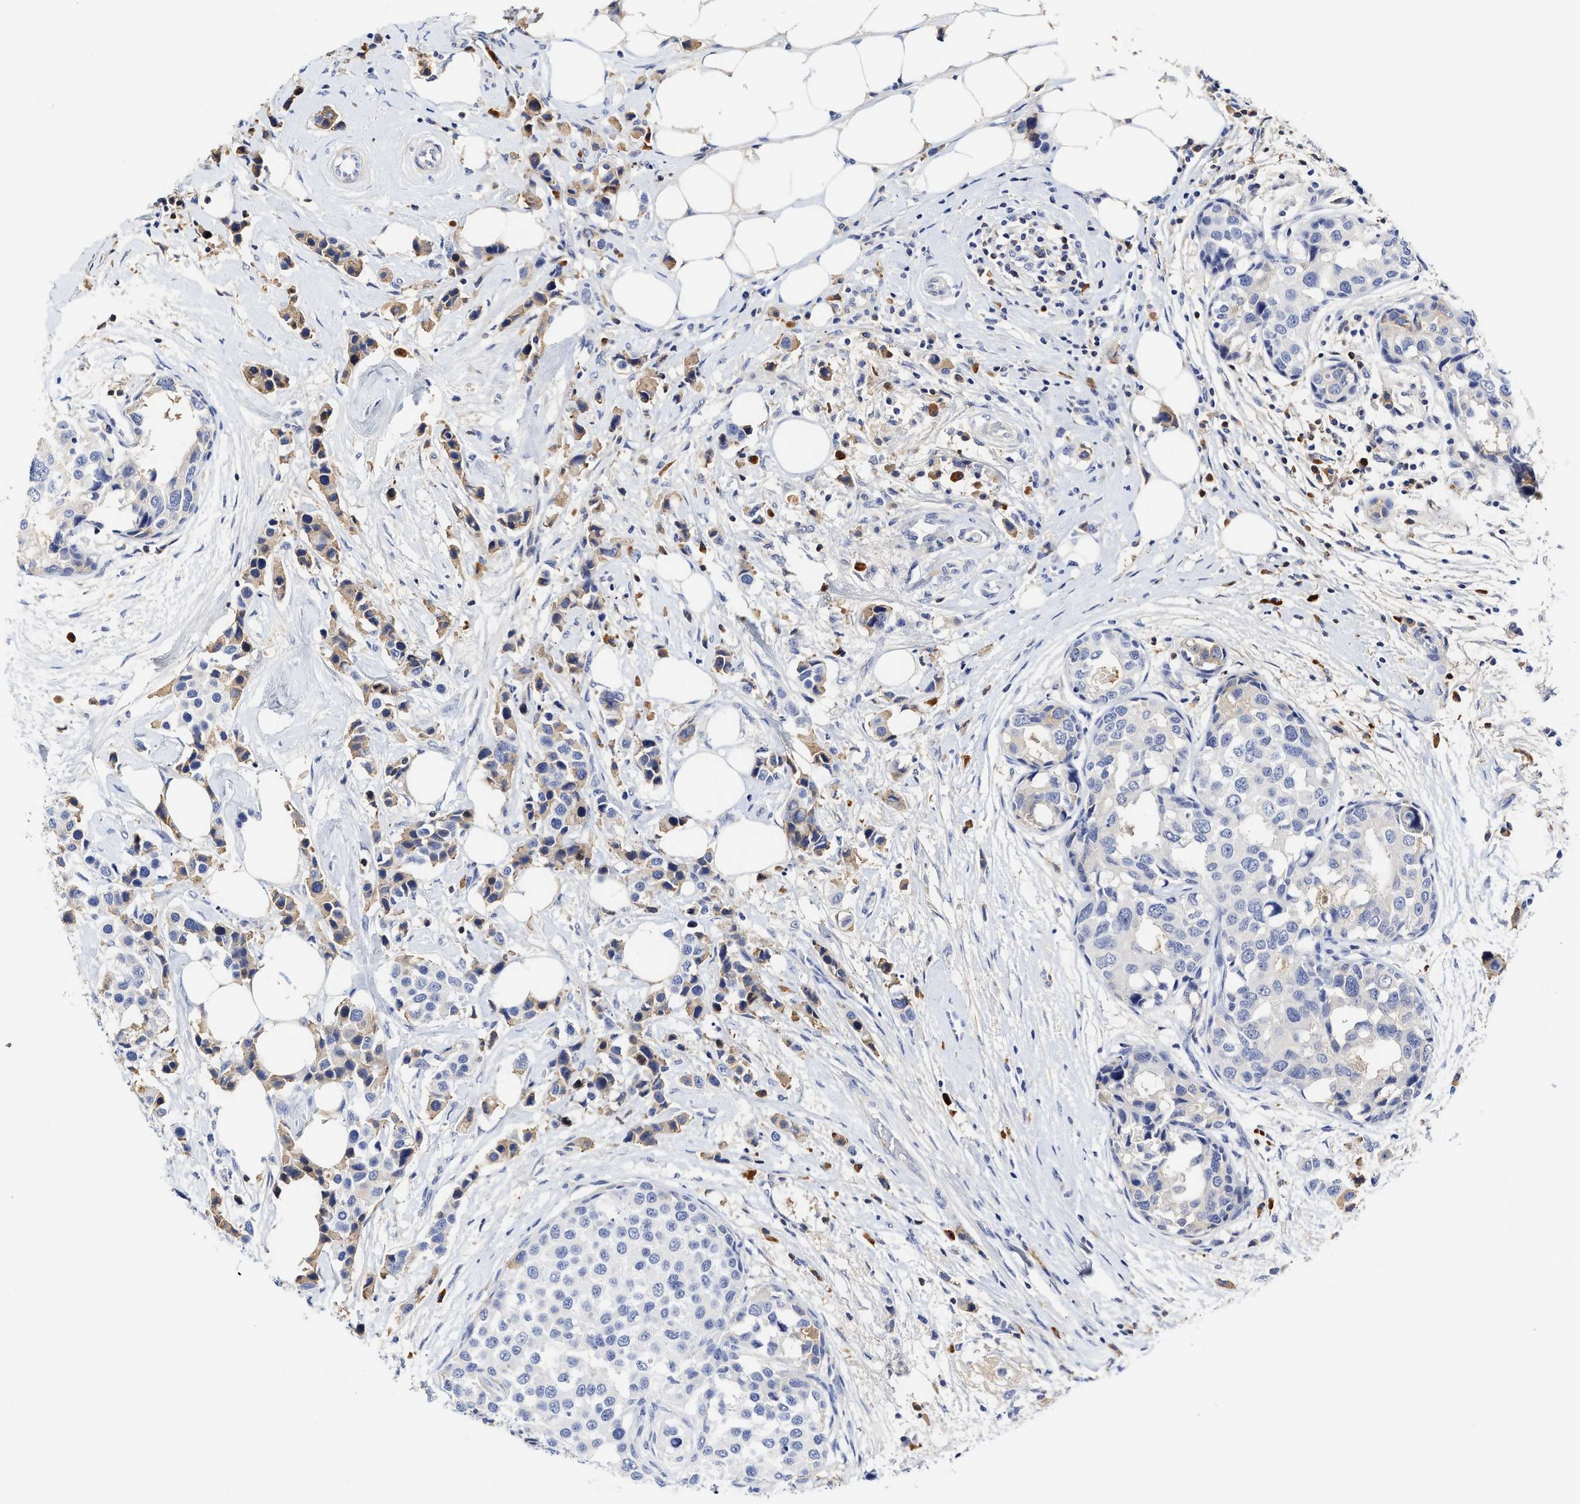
{"staining": {"intensity": "negative", "quantity": "none", "location": "none"}, "tissue": "breast cancer", "cell_type": "Tumor cells", "image_type": "cancer", "snomed": [{"axis": "morphology", "description": "Normal tissue, NOS"}, {"axis": "morphology", "description": "Duct carcinoma"}, {"axis": "topography", "description": "Breast"}], "caption": "Immunohistochemistry histopathology image of infiltrating ductal carcinoma (breast) stained for a protein (brown), which reveals no expression in tumor cells. Brightfield microscopy of IHC stained with DAB (3,3'-diaminobenzidine) (brown) and hematoxylin (blue), captured at high magnification.", "gene": "C2", "patient": {"sex": "female", "age": 50}}